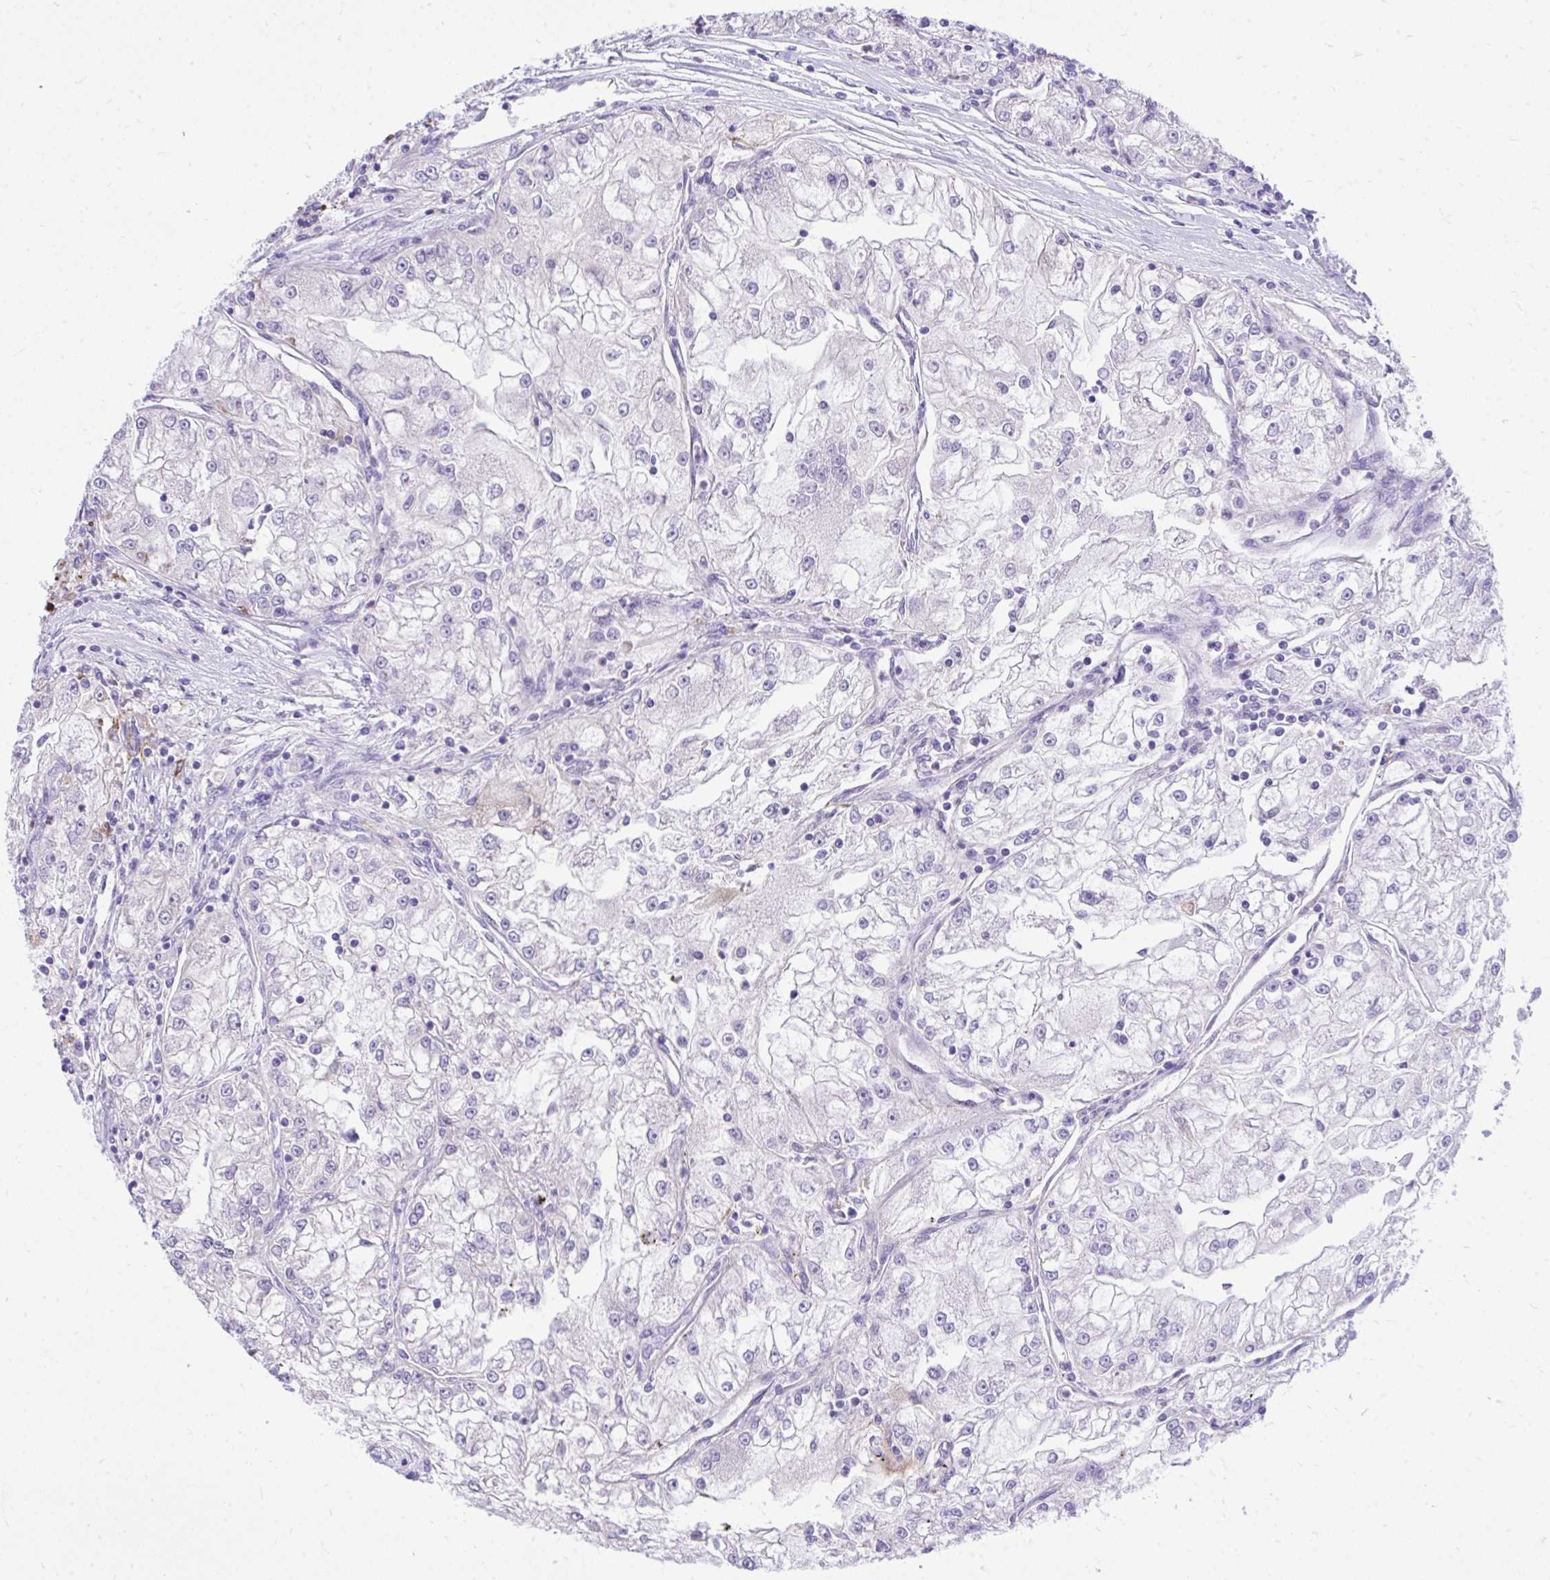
{"staining": {"intensity": "negative", "quantity": "none", "location": "none"}, "tissue": "renal cancer", "cell_type": "Tumor cells", "image_type": "cancer", "snomed": [{"axis": "morphology", "description": "Adenocarcinoma, NOS"}, {"axis": "topography", "description": "Kidney"}], "caption": "DAB (3,3'-diaminobenzidine) immunohistochemical staining of renal adenocarcinoma shows no significant positivity in tumor cells.", "gene": "HRG", "patient": {"sex": "female", "age": 72}}